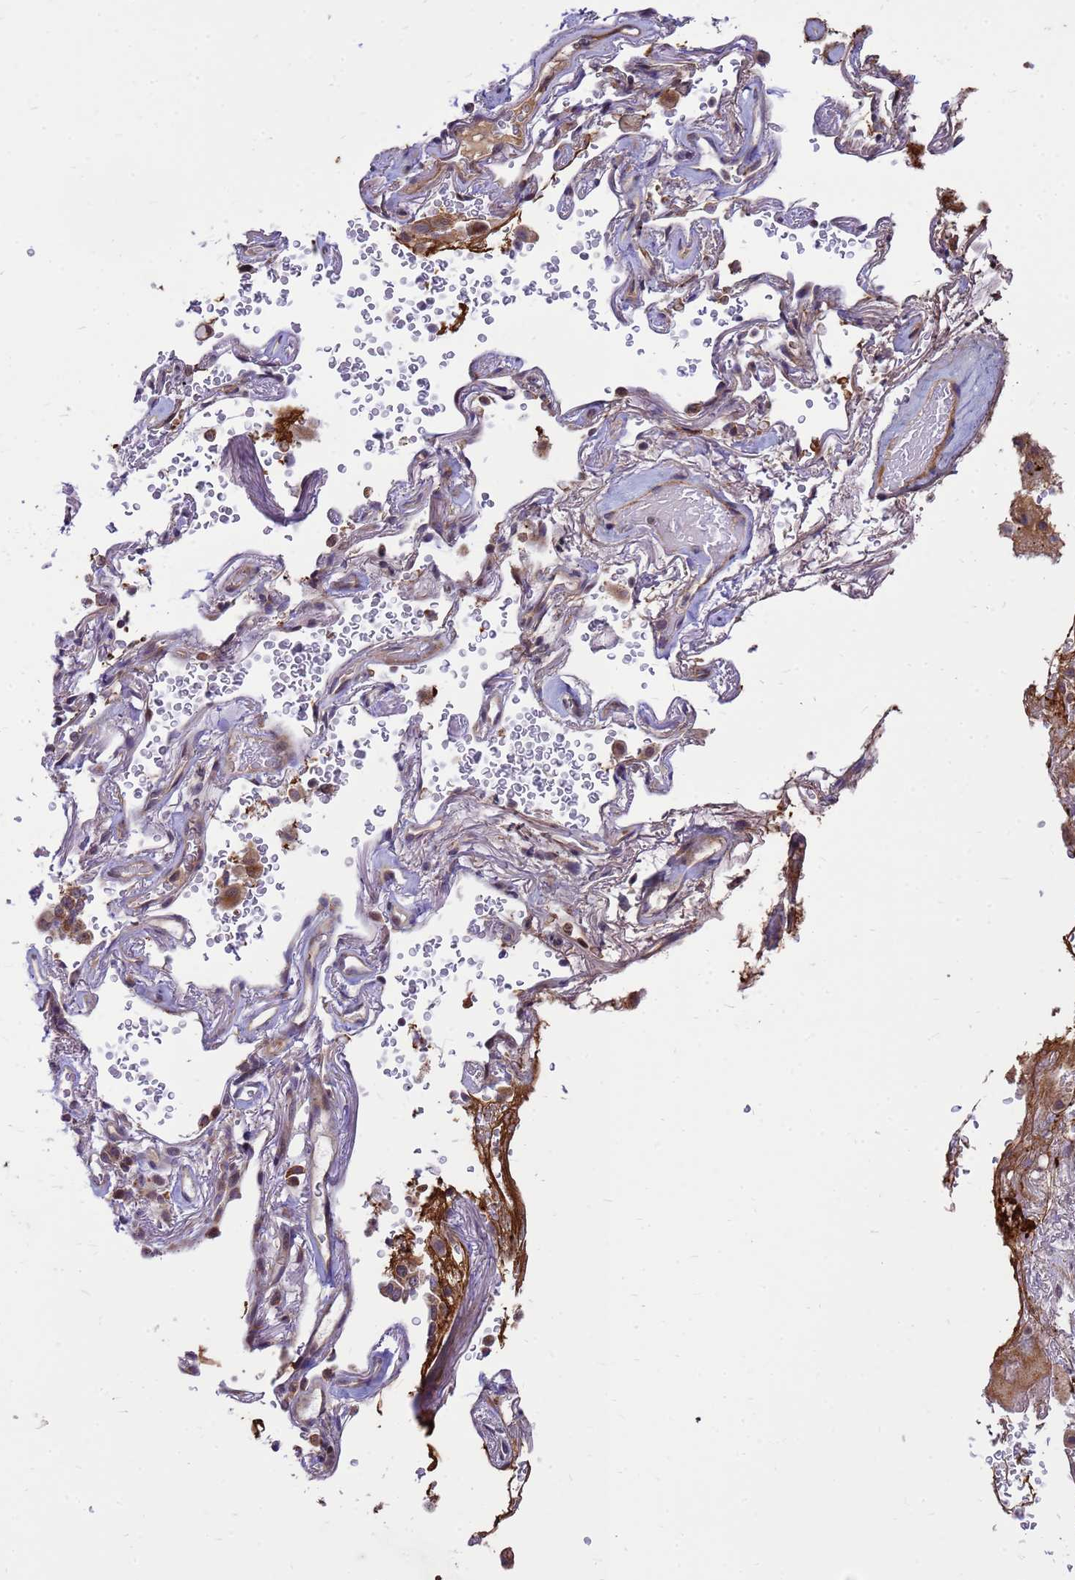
{"staining": {"intensity": "moderate", "quantity": "25%-75%", "location": "cytoplasmic/membranous"}, "tissue": "lung cancer", "cell_type": "Tumor cells", "image_type": "cancer", "snomed": [{"axis": "morphology", "description": "Adenocarcinoma, NOS"}, {"axis": "topography", "description": "Lung"}], "caption": "An image of adenocarcinoma (lung) stained for a protein shows moderate cytoplasmic/membranous brown staining in tumor cells.", "gene": "C12orf43", "patient": {"sex": "female", "age": 69}}